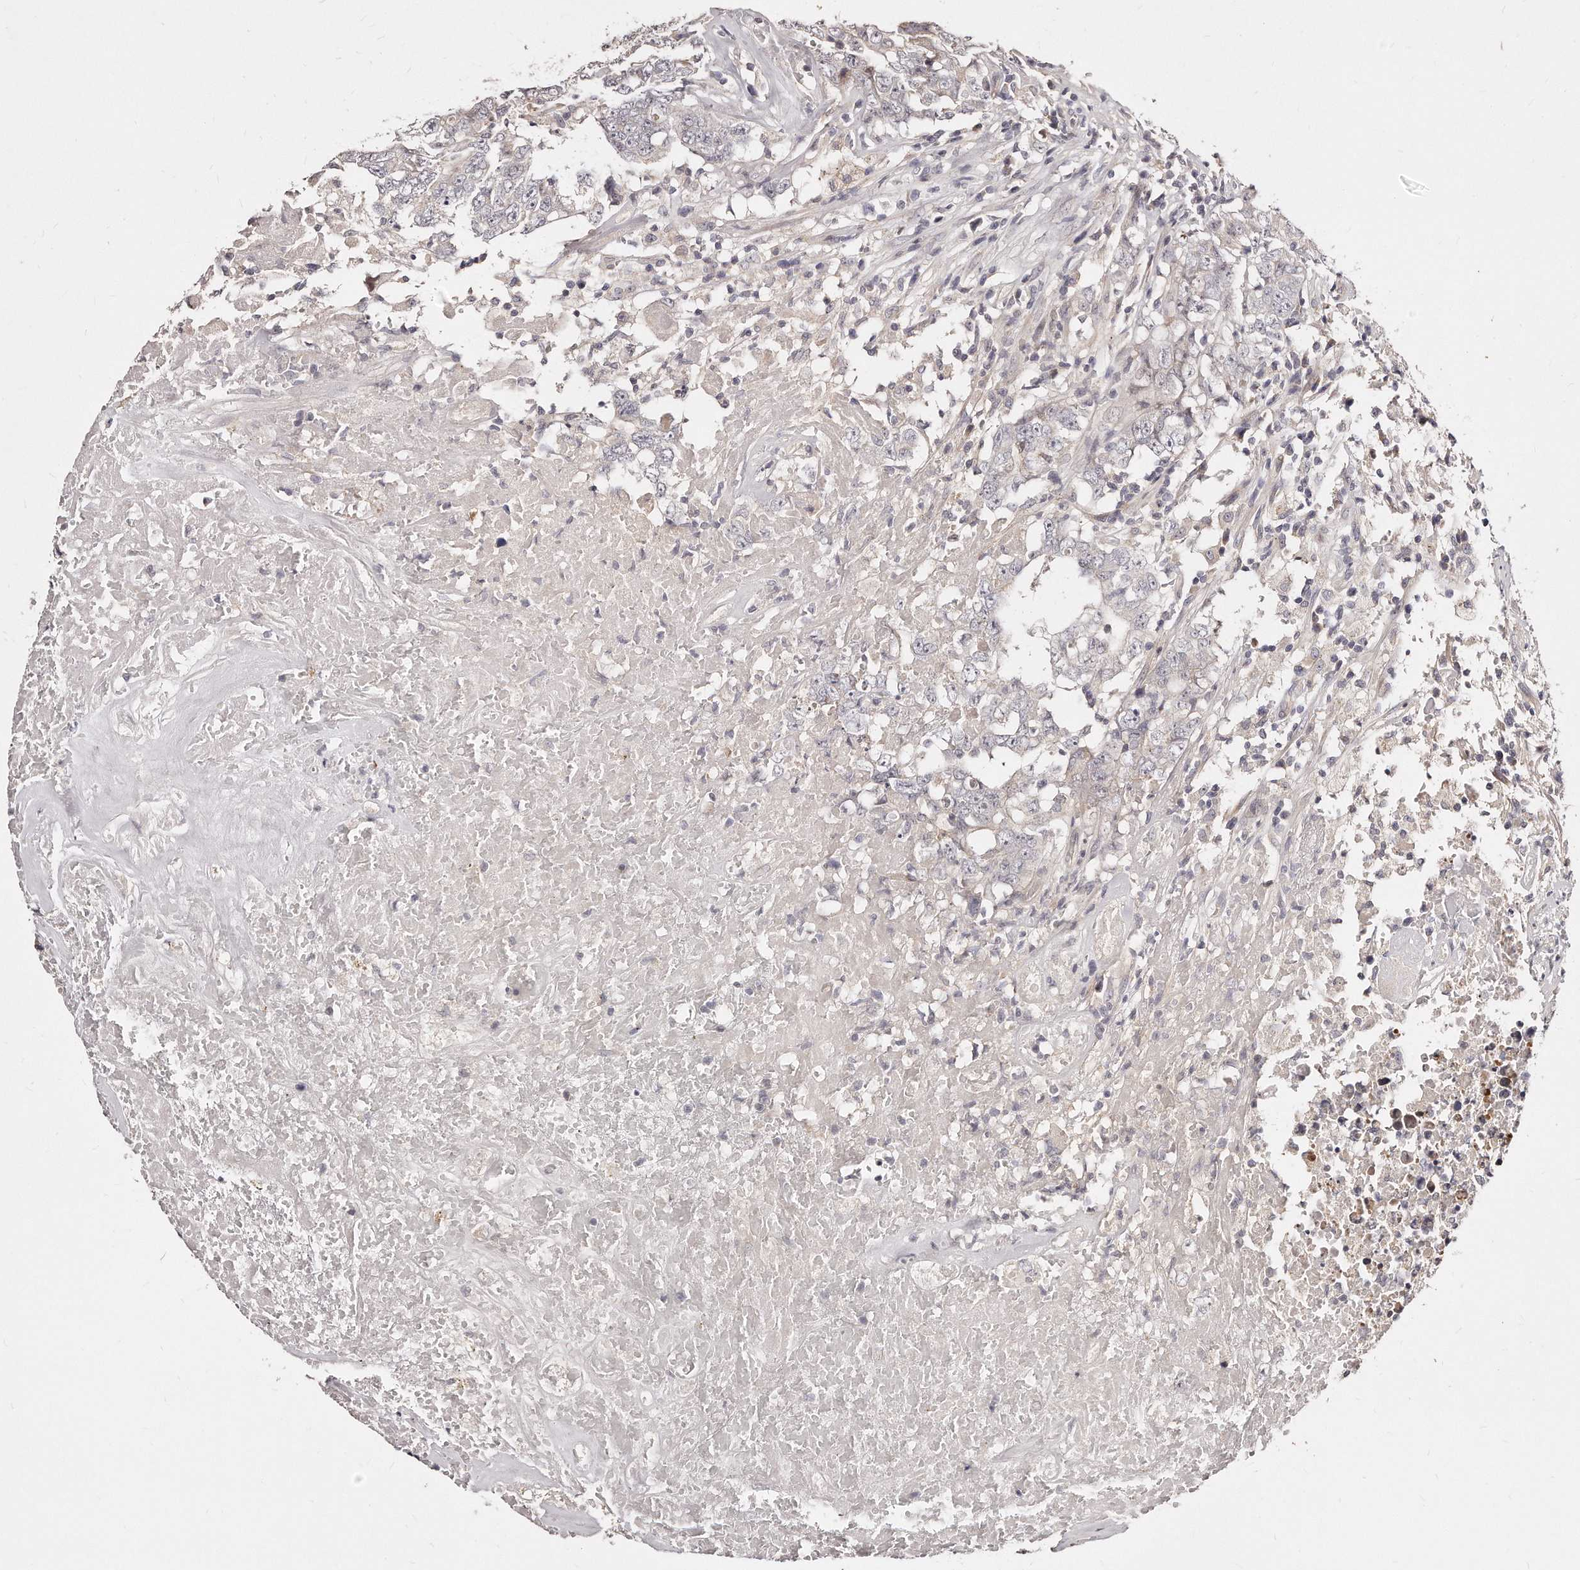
{"staining": {"intensity": "negative", "quantity": "none", "location": "none"}, "tissue": "testis cancer", "cell_type": "Tumor cells", "image_type": "cancer", "snomed": [{"axis": "morphology", "description": "Carcinoma, Embryonal, NOS"}, {"axis": "topography", "description": "Testis"}], "caption": "The micrograph demonstrates no significant staining in tumor cells of testis cancer.", "gene": "CASZ1", "patient": {"sex": "male", "age": 26}}